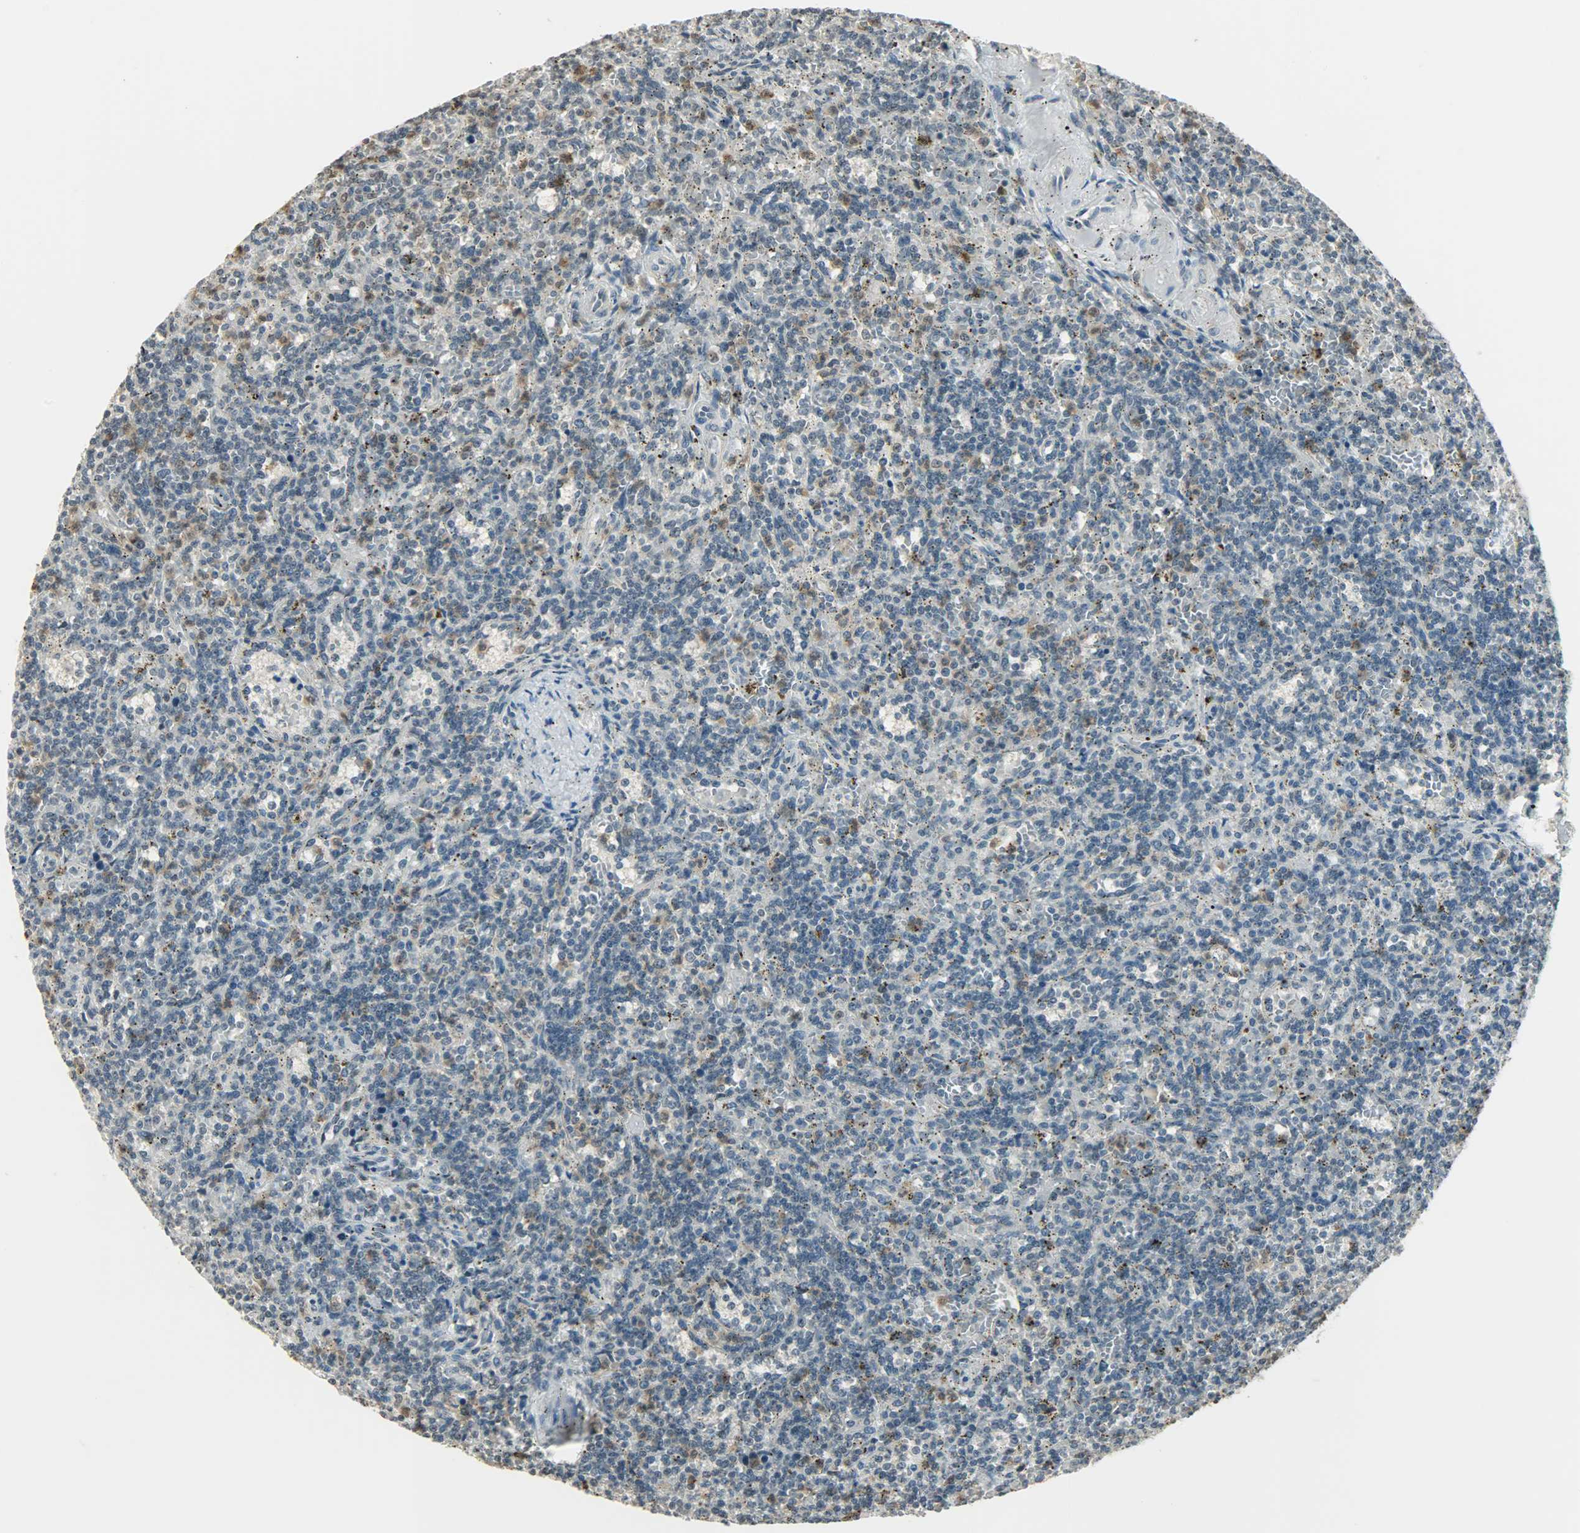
{"staining": {"intensity": "negative", "quantity": "none", "location": "none"}, "tissue": "lymphoma", "cell_type": "Tumor cells", "image_type": "cancer", "snomed": [{"axis": "morphology", "description": "Malignant lymphoma, non-Hodgkin's type, Low grade"}, {"axis": "topography", "description": "Spleen"}], "caption": "An immunohistochemistry (IHC) micrograph of malignant lymphoma, non-Hodgkin's type (low-grade) is shown. There is no staining in tumor cells of malignant lymphoma, non-Hodgkin's type (low-grade). The staining is performed using DAB brown chromogen with nuclei counter-stained in using hematoxylin.", "gene": "SMARCA5", "patient": {"sex": "male", "age": 73}}